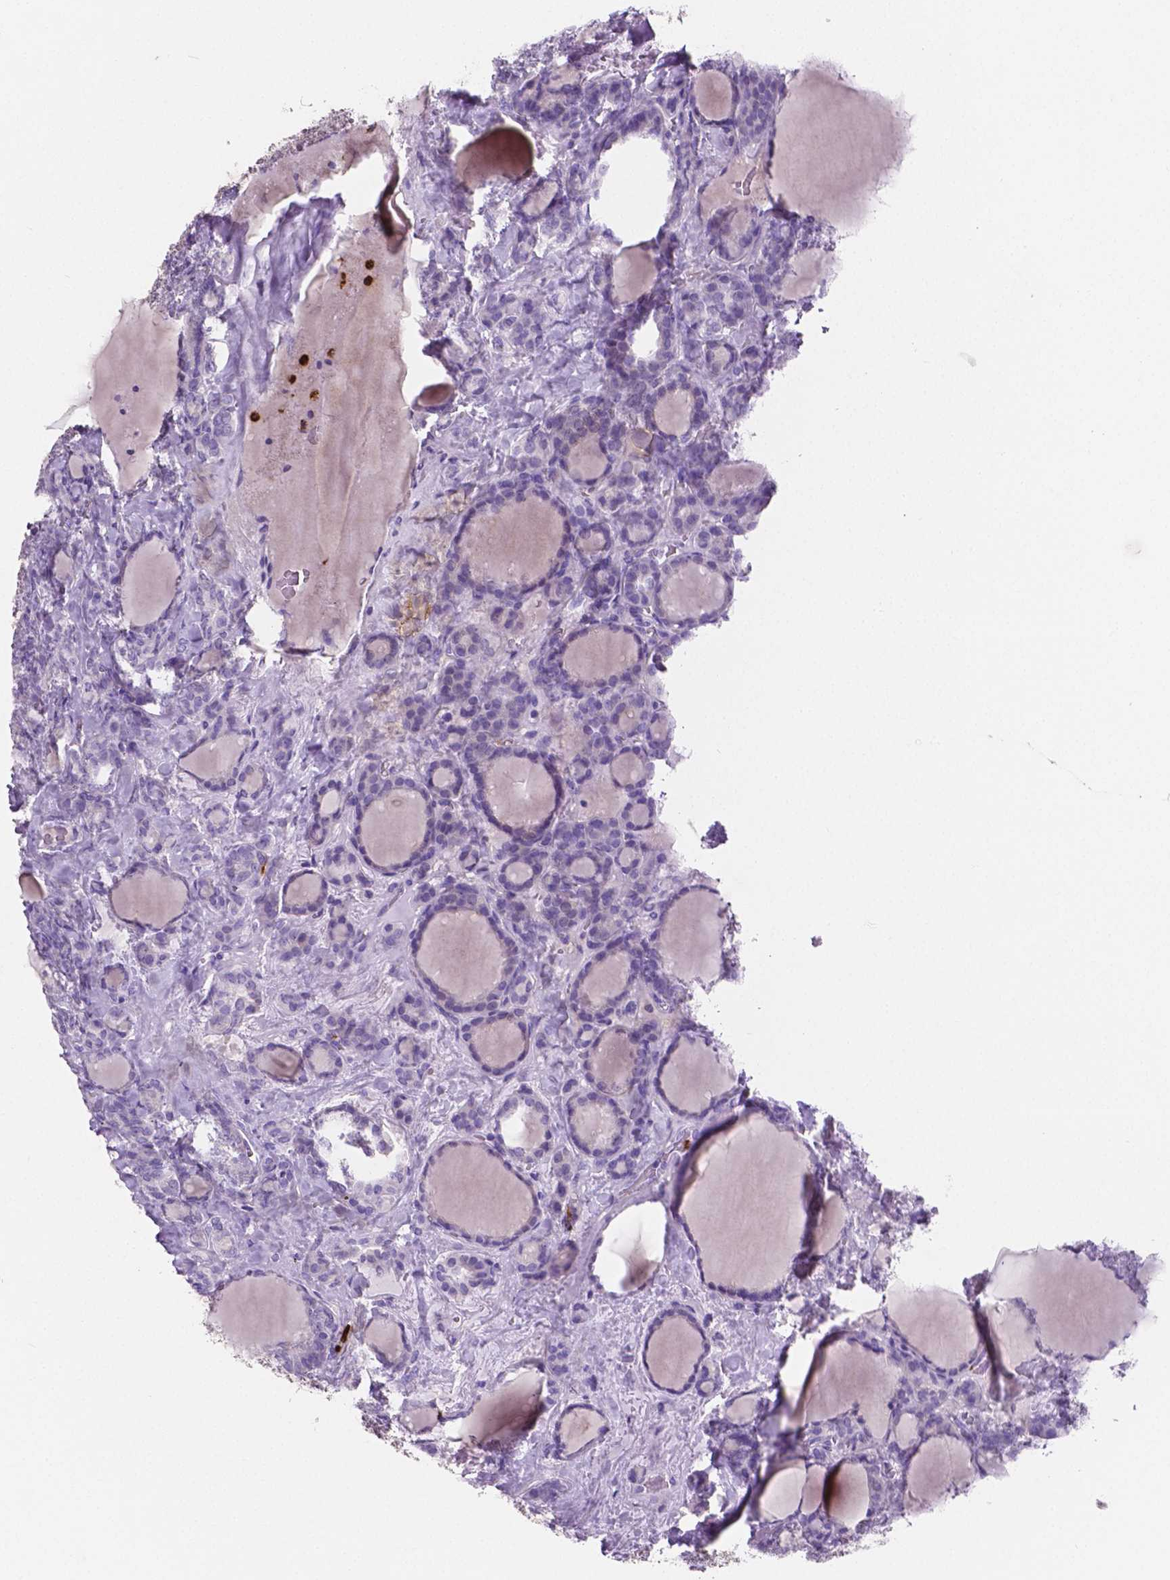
{"staining": {"intensity": "negative", "quantity": "none", "location": "none"}, "tissue": "thyroid cancer", "cell_type": "Tumor cells", "image_type": "cancer", "snomed": [{"axis": "morphology", "description": "Normal tissue, NOS"}, {"axis": "morphology", "description": "Follicular adenoma carcinoma, NOS"}, {"axis": "topography", "description": "Thyroid gland"}], "caption": "Thyroid cancer stained for a protein using immunohistochemistry demonstrates no expression tumor cells.", "gene": "MMP9", "patient": {"sex": "female", "age": 31}}